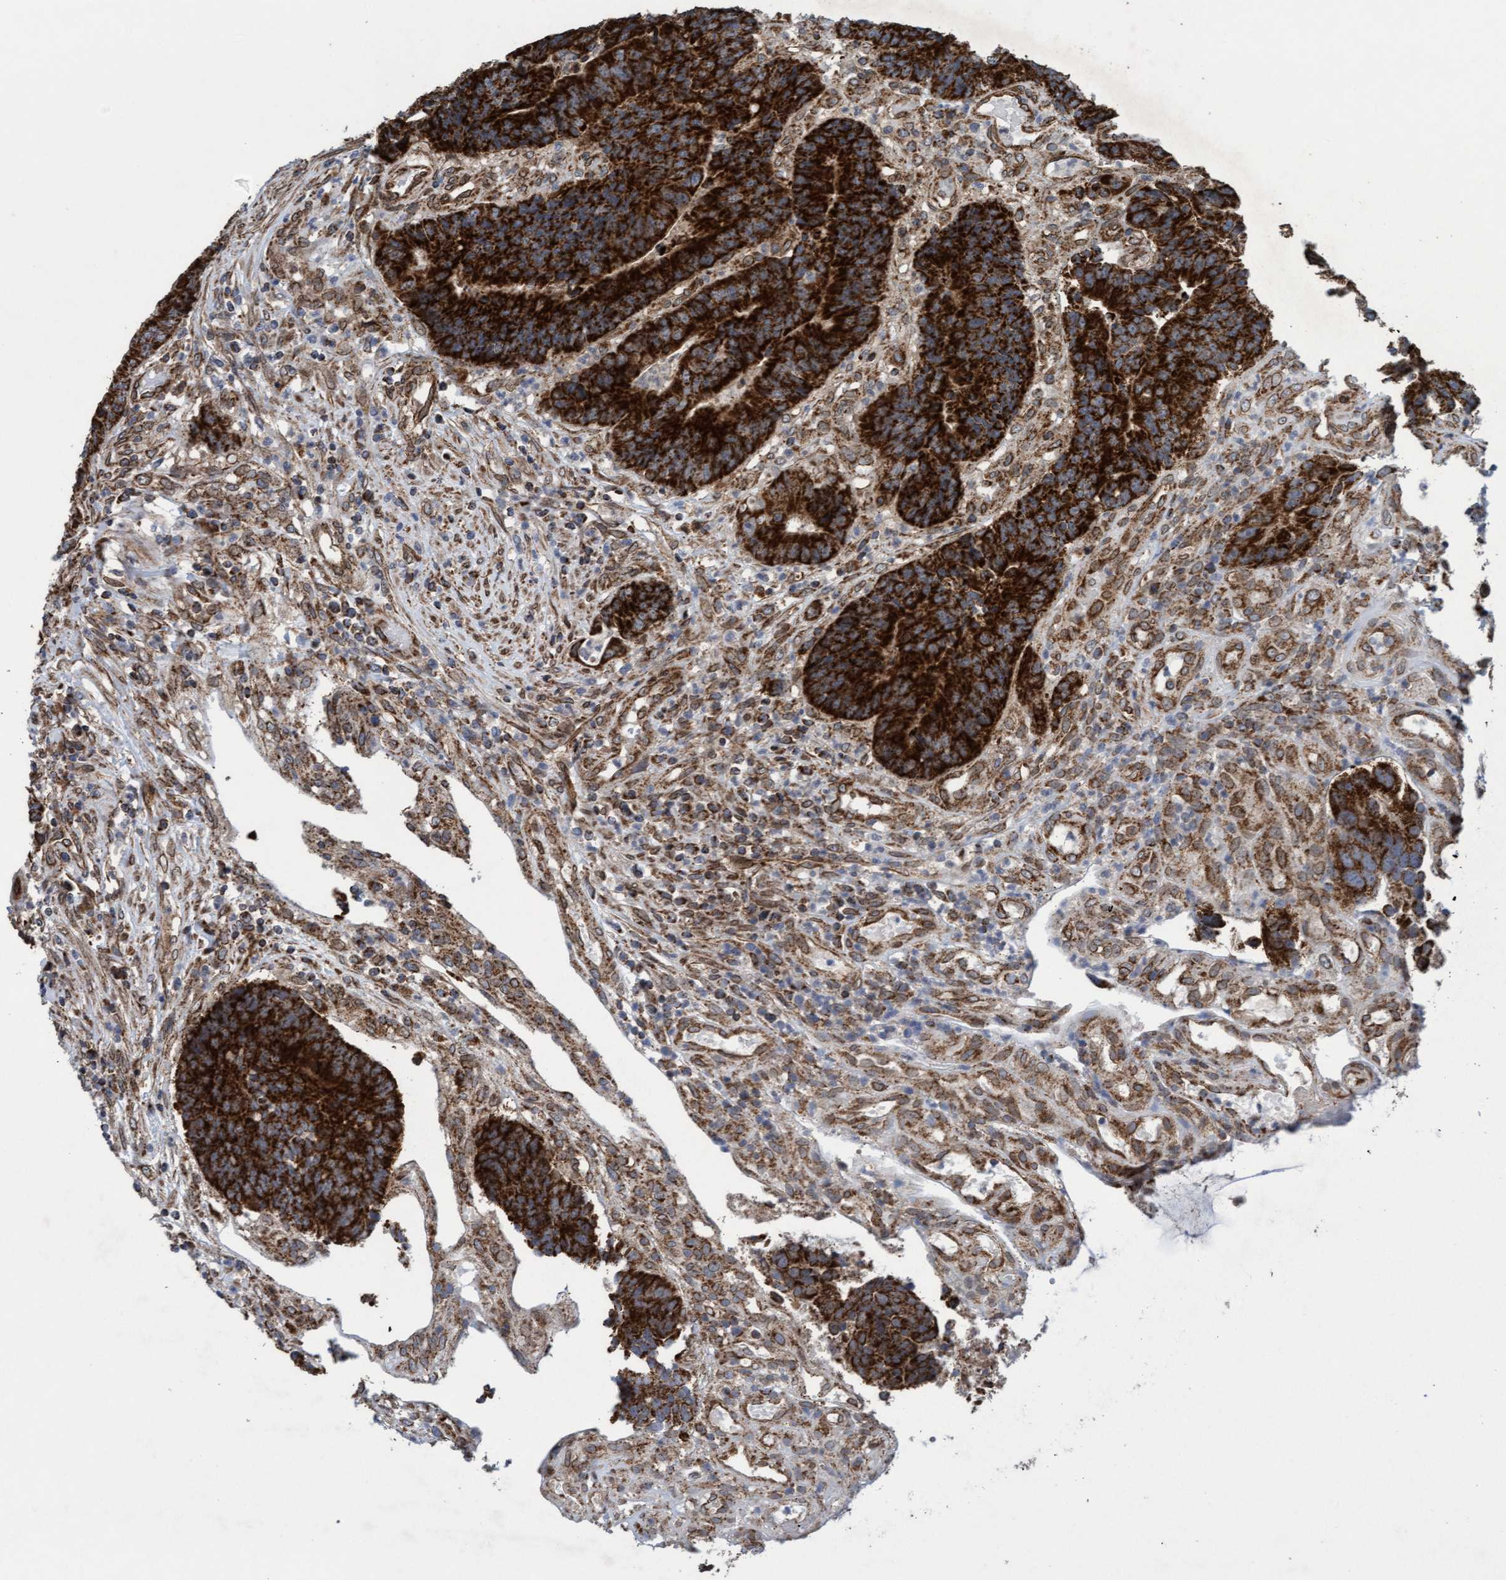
{"staining": {"intensity": "strong", "quantity": ">75%", "location": "cytoplasmic/membranous"}, "tissue": "colorectal cancer", "cell_type": "Tumor cells", "image_type": "cancer", "snomed": [{"axis": "morphology", "description": "Adenocarcinoma, NOS"}, {"axis": "topography", "description": "Rectum"}], "caption": "This histopathology image reveals IHC staining of human colorectal cancer (adenocarcinoma), with high strong cytoplasmic/membranous positivity in about >75% of tumor cells.", "gene": "MRPS23", "patient": {"sex": "male", "age": 84}}